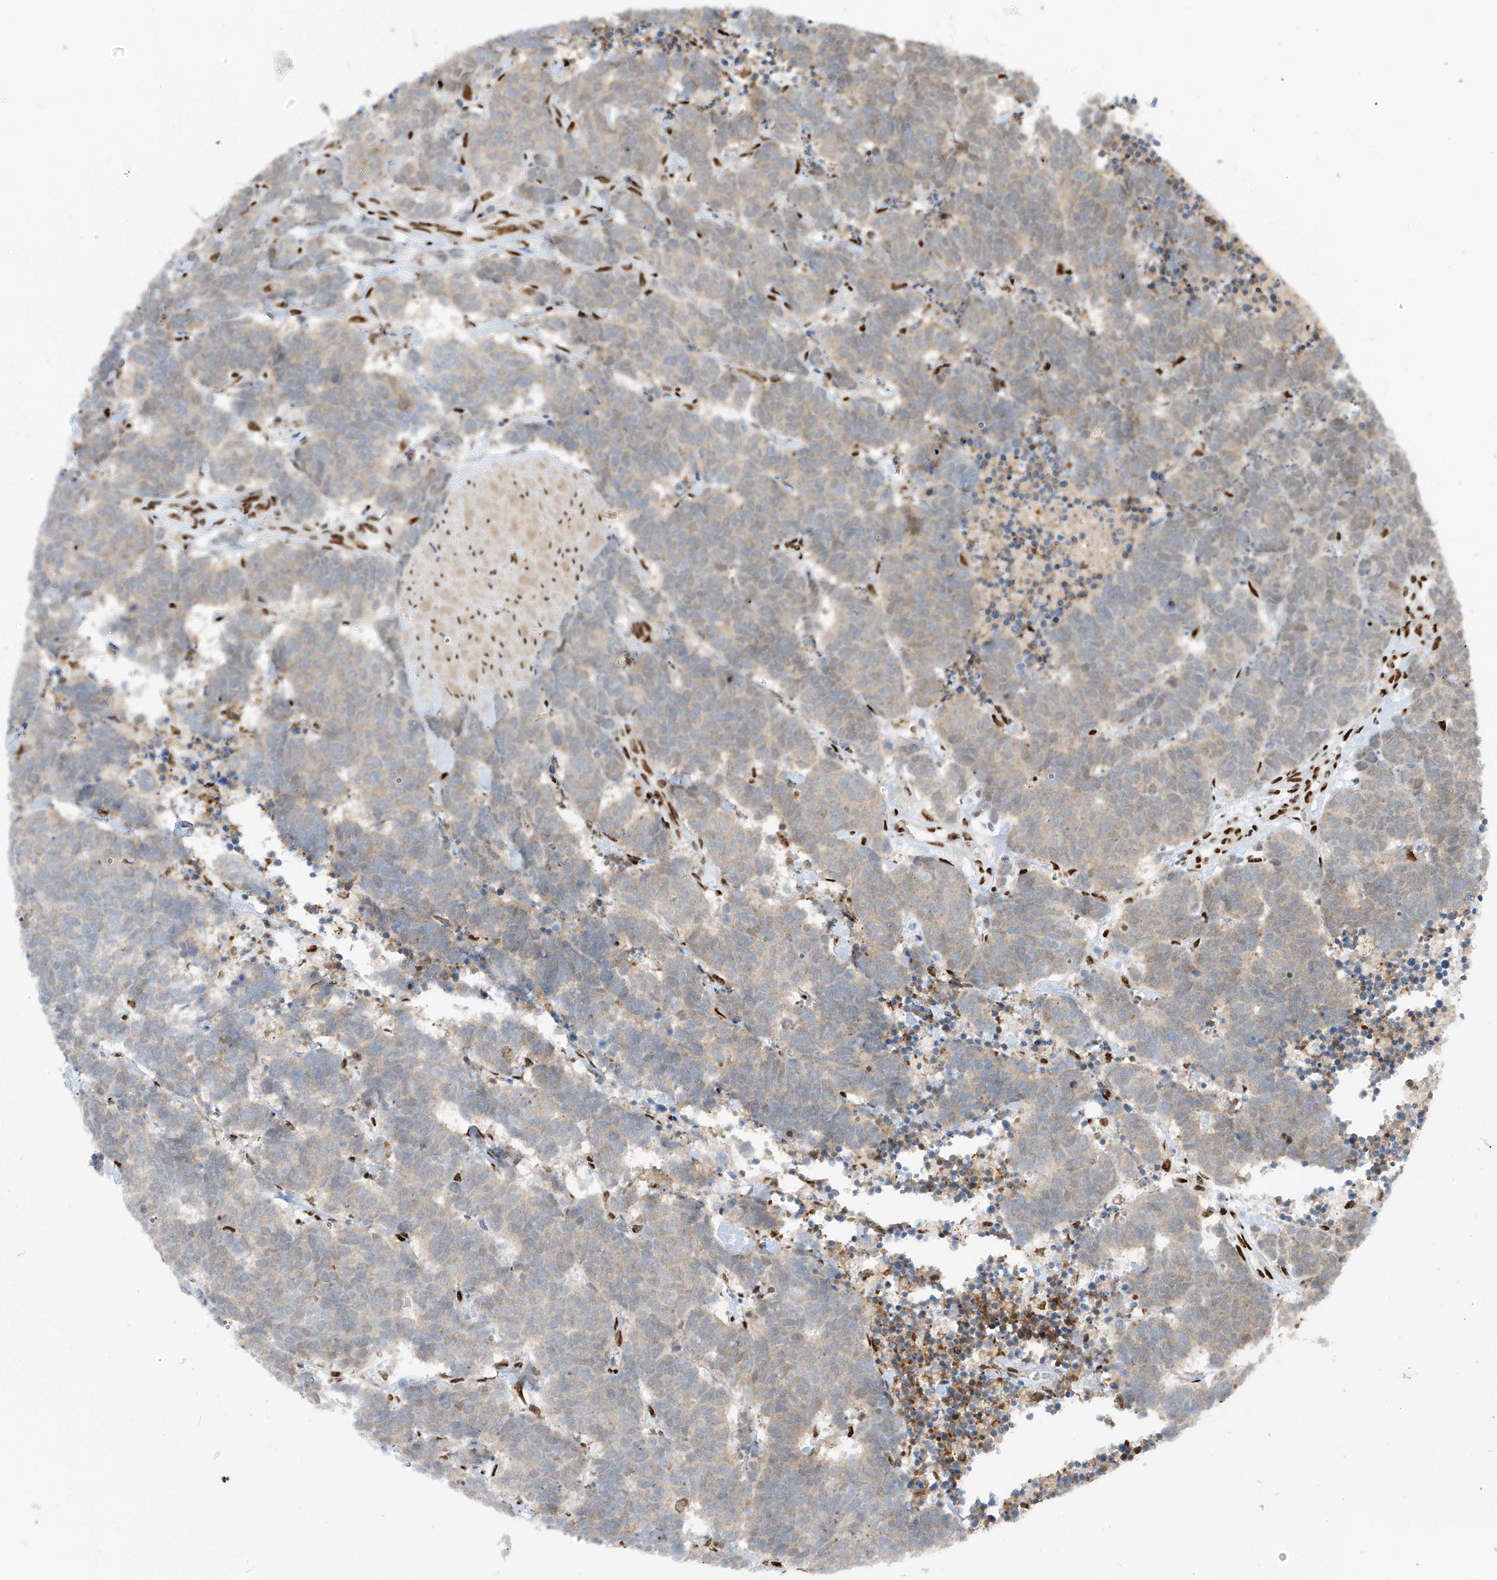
{"staining": {"intensity": "weak", "quantity": "25%-75%", "location": "cytoplasmic/membranous"}, "tissue": "carcinoid", "cell_type": "Tumor cells", "image_type": "cancer", "snomed": [{"axis": "morphology", "description": "Carcinoma, NOS"}, {"axis": "morphology", "description": "Carcinoid, malignant, NOS"}, {"axis": "topography", "description": "Urinary bladder"}], "caption": "Human carcinoma stained for a protein (brown) shows weak cytoplasmic/membranous positive expression in approximately 25%-75% of tumor cells.", "gene": "PM20D2", "patient": {"sex": "male", "age": 57}}